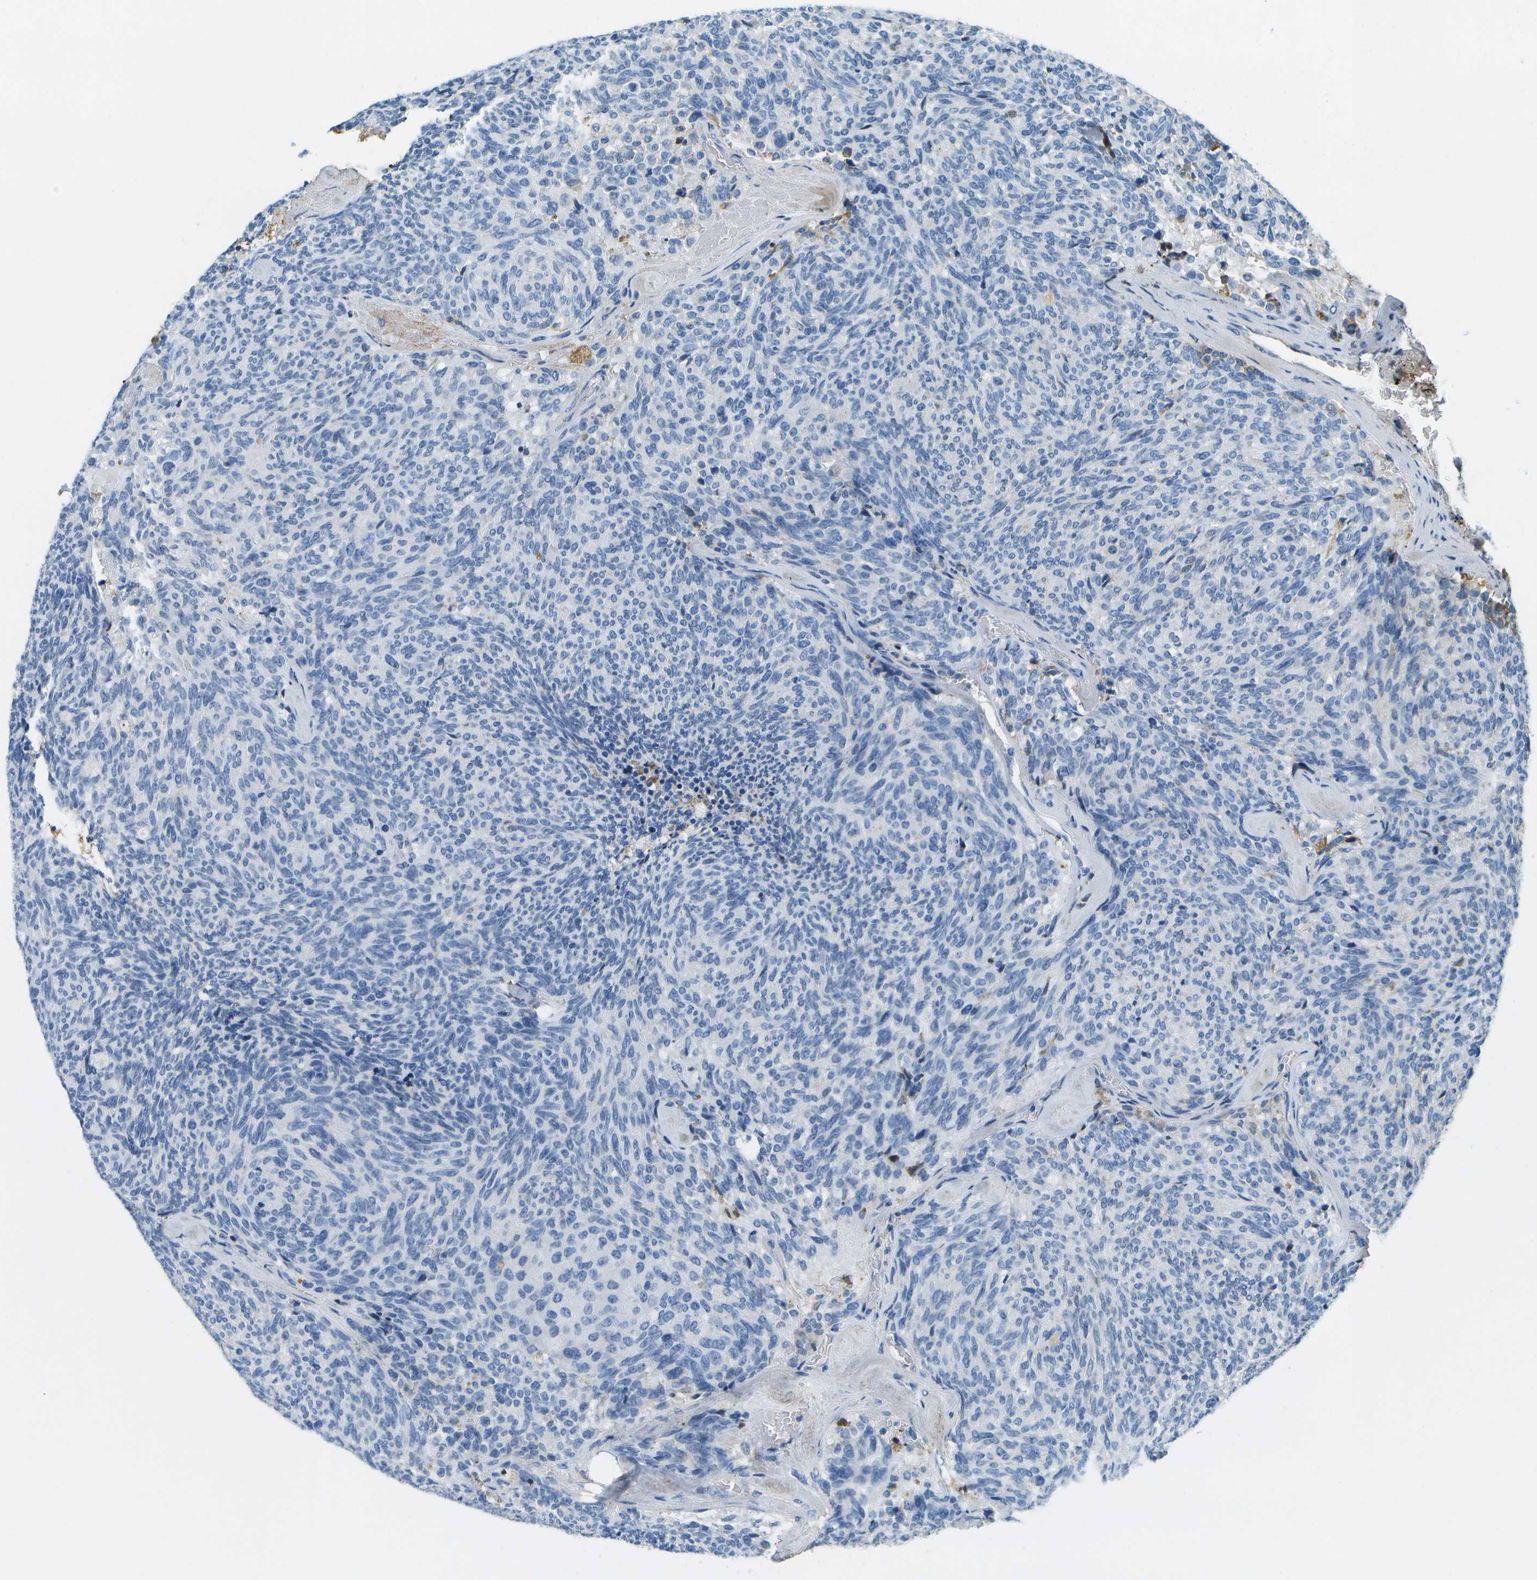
{"staining": {"intensity": "negative", "quantity": "none", "location": "none"}, "tissue": "carcinoid", "cell_type": "Tumor cells", "image_type": "cancer", "snomed": [{"axis": "morphology", "description": "Carcinoid, malignant, NOS"}, {"axis": "topography", "description": "Pancreas"}], "caption": "Immunohistochemistry of carcinoid reveals no positivity in tumor cells. The staining is performed using DAB (3,3'-diaminobenzidine) brown chromogen with nuclei counter-stained in using hematoxylin.", "gene": "SERPINA1", "patient": {"sex": "female", "age": 54}}